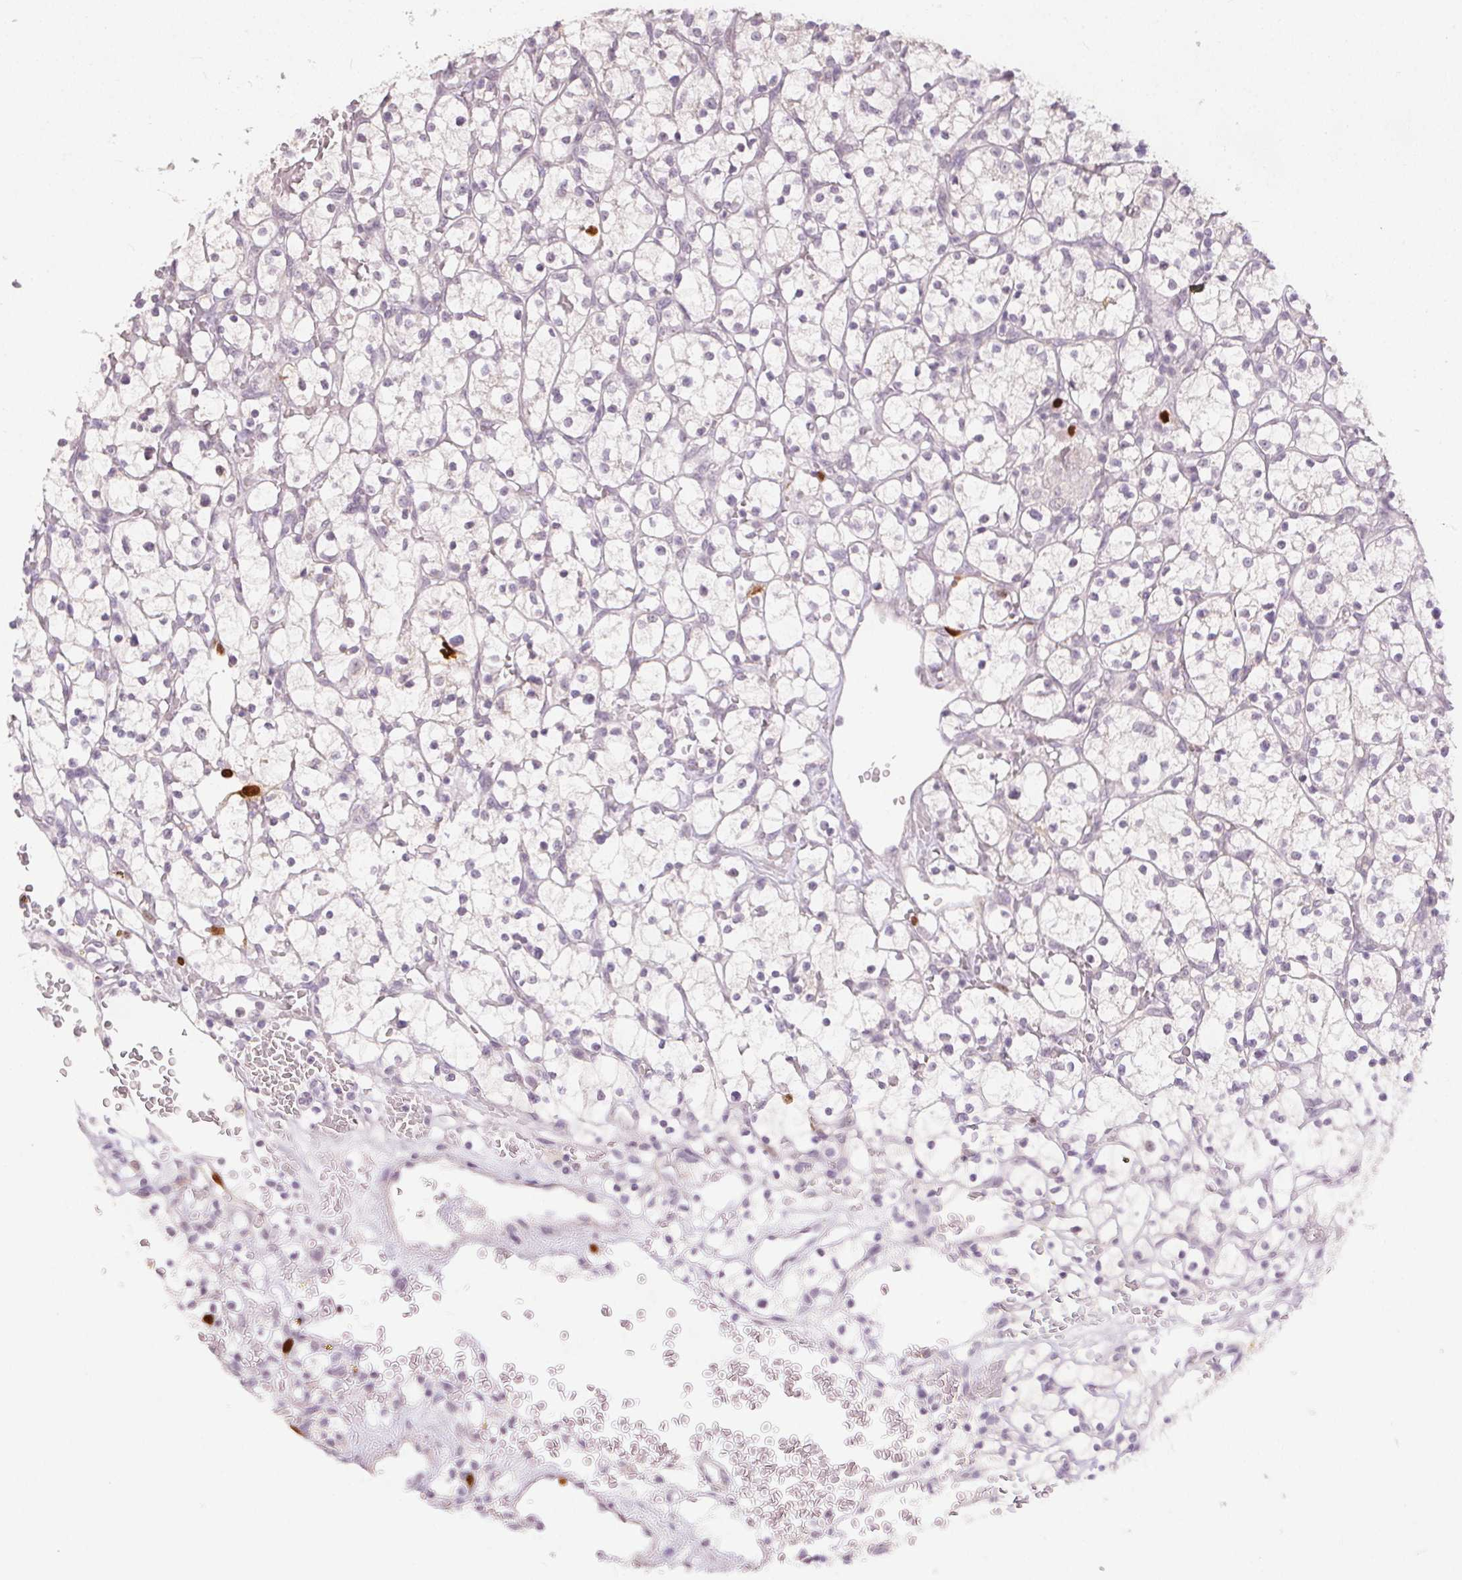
{"staining": {"intensity": "strong", "quantity": "<25%", "location": "nuclear"}, "tissue": "renal cancer", "cell_type": "Tumor cells", "image_type": "cancer", "snomed": [{"axis": "morphology", "description": "Adenocarcinoma, NOS"}, {"axis": "topography", "description": "Kidney"}], "caption": "Renal cancer (adenocarcinoma) was stained to show a protein in brown. There is medium levels of strong nuclear staining in about <25% of tumor cells.", "gene": "ANLN", "patient": {"sex": "female", "age": 64}}